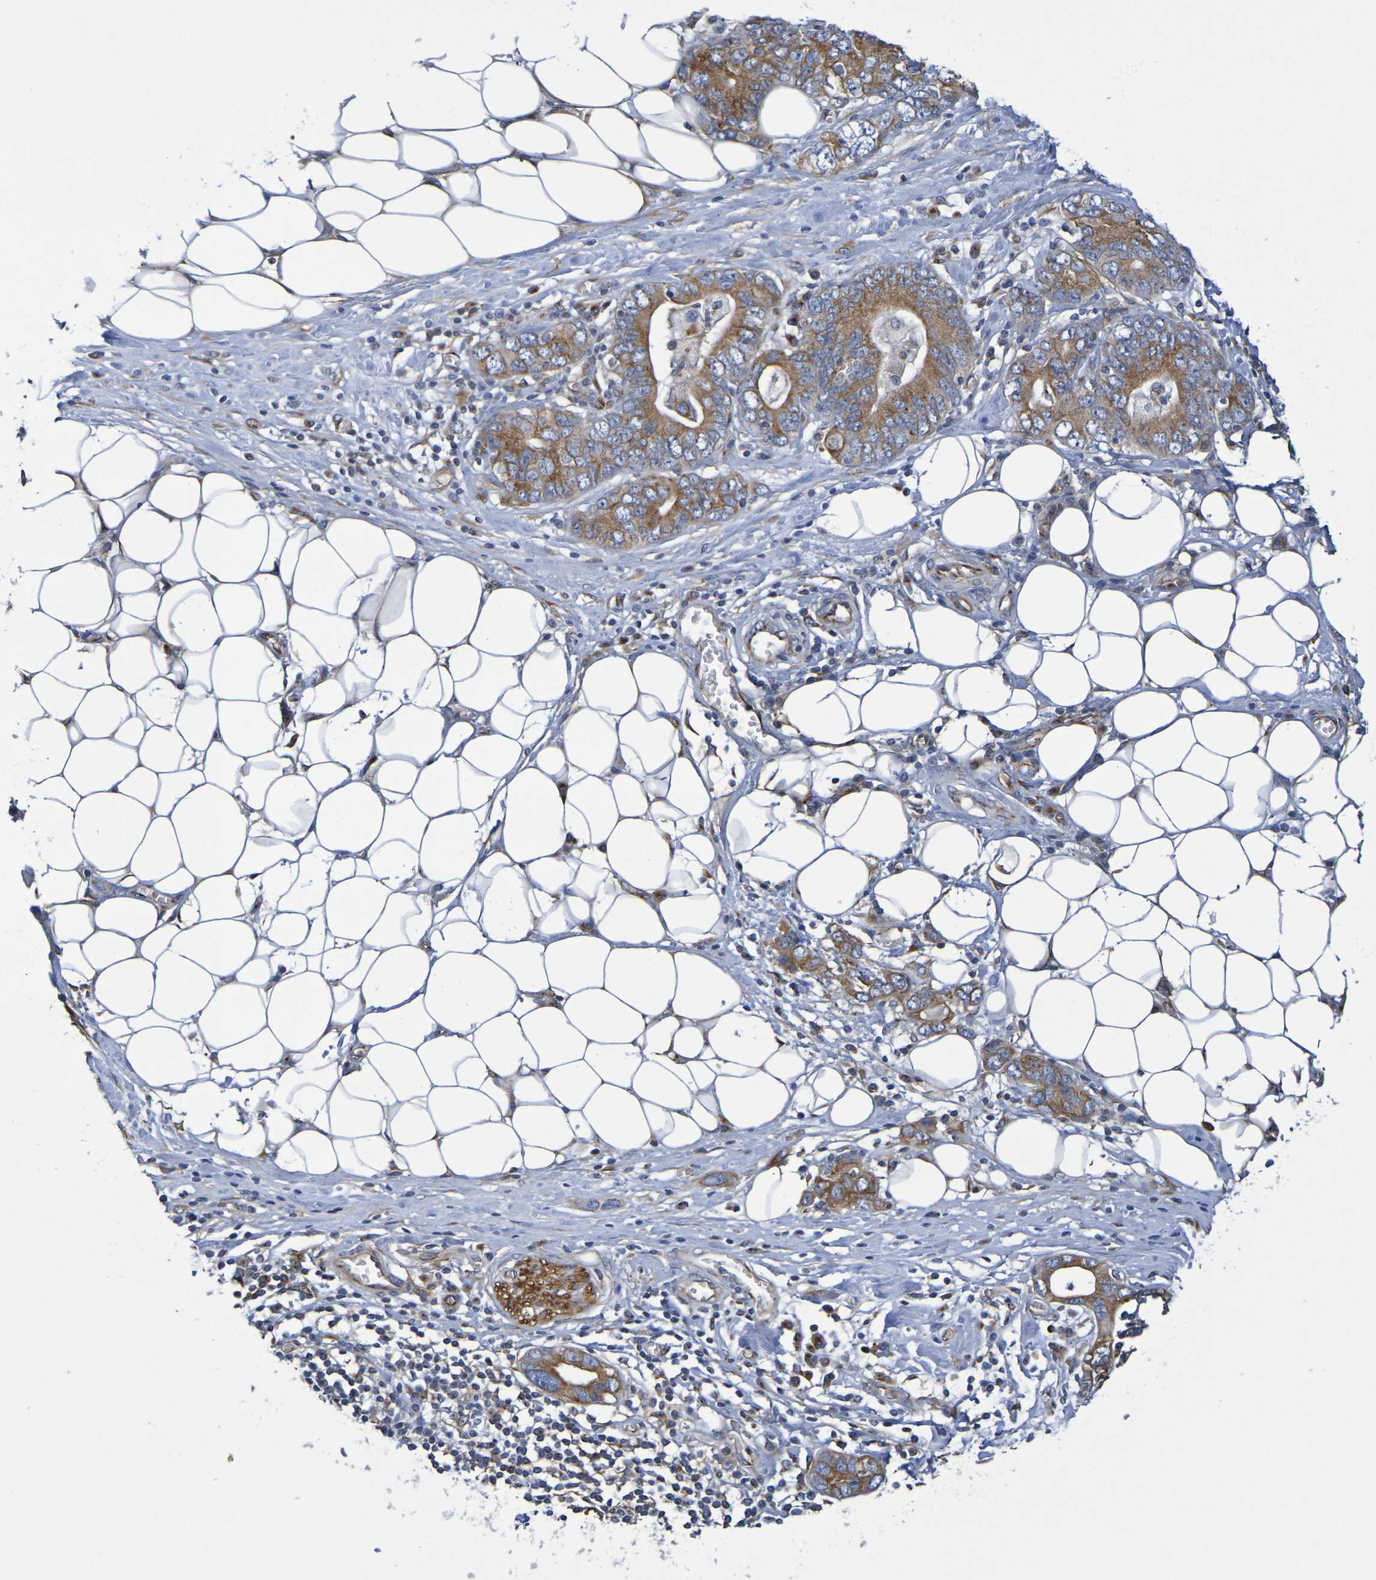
{"staining": {"intensity": "moderate", "quantity": ">75%", "location": "cytoplasmic/membranous"}, "tissue": "stomach cancer", "cell_type": "Tumor cells", "image_type": "cancer", "snomed": [{"axis": "morphology", "description": "Adenocarcinoma, NOS"}, {"axis": "topography", "description": "Stomach, lower"}], "caption": "Stomach cancer was stained to show a protein in brown. There is medium levels of moderate cytoplasmic/membranous positivity in about >75% of tumor cells.", "gene": "DCP2", "patient": {"sex": "female", "age": 93}}